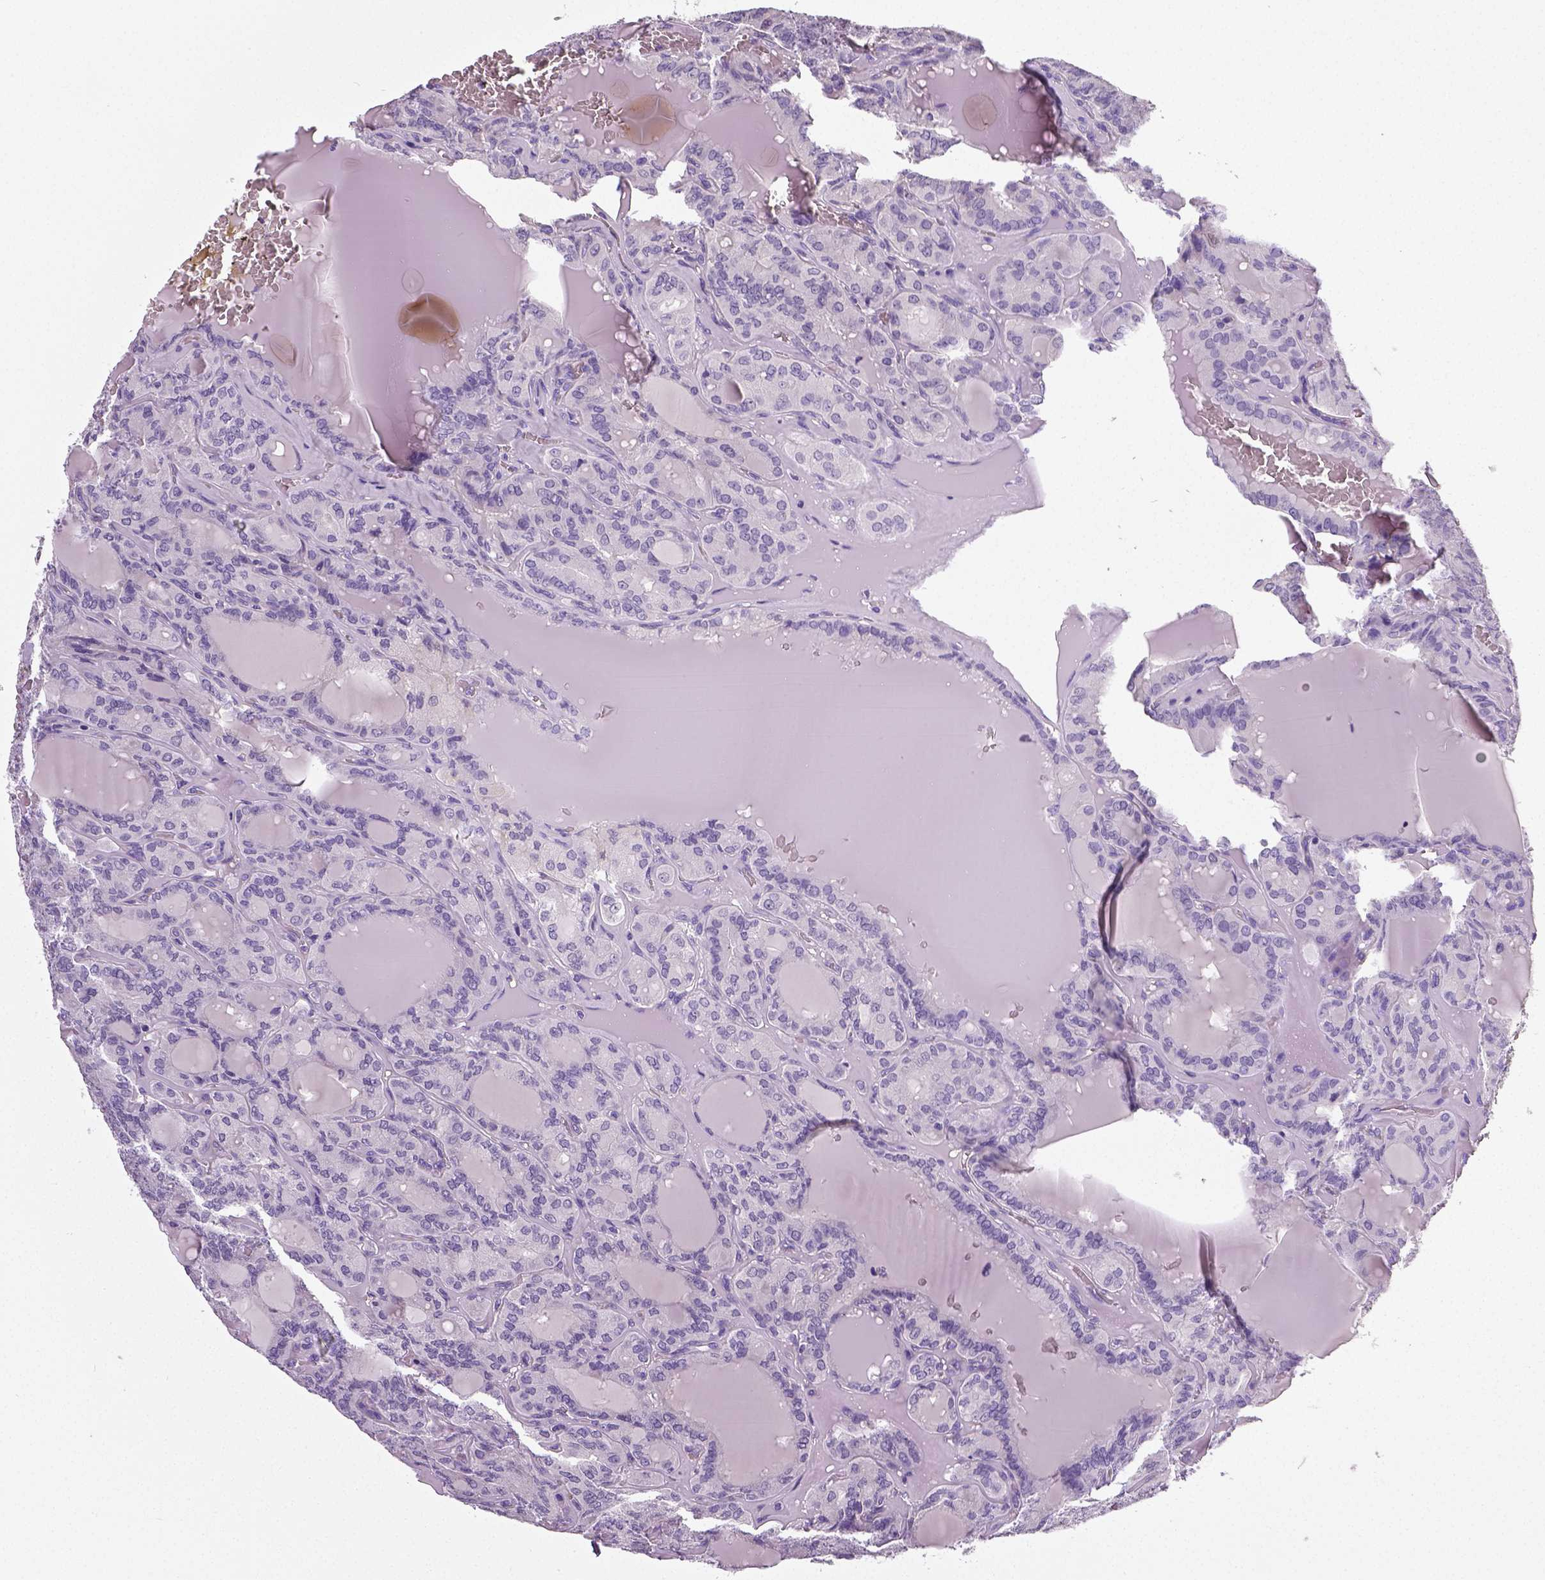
{"staining": {"intensity": "negative", "quantity": "none", "location": "none"}, "tissue": "thyroid cancer", "cell_type": "Tumor cells", "image_type": "cancer", "snomed": [{"axis": "morphology", "description": "Papillary adenocarcinoma, NOS"}, {"axis": "topography", "description": "Thyroid gland"}], "caption": "This is an immunohistochemistry photomicrograph of human thyroid cancer (papillary adenocarcinoma). There is no staining in tumor cells.", "gene": "NECAB2", "patient": {"sex": "male", "age": 87}}